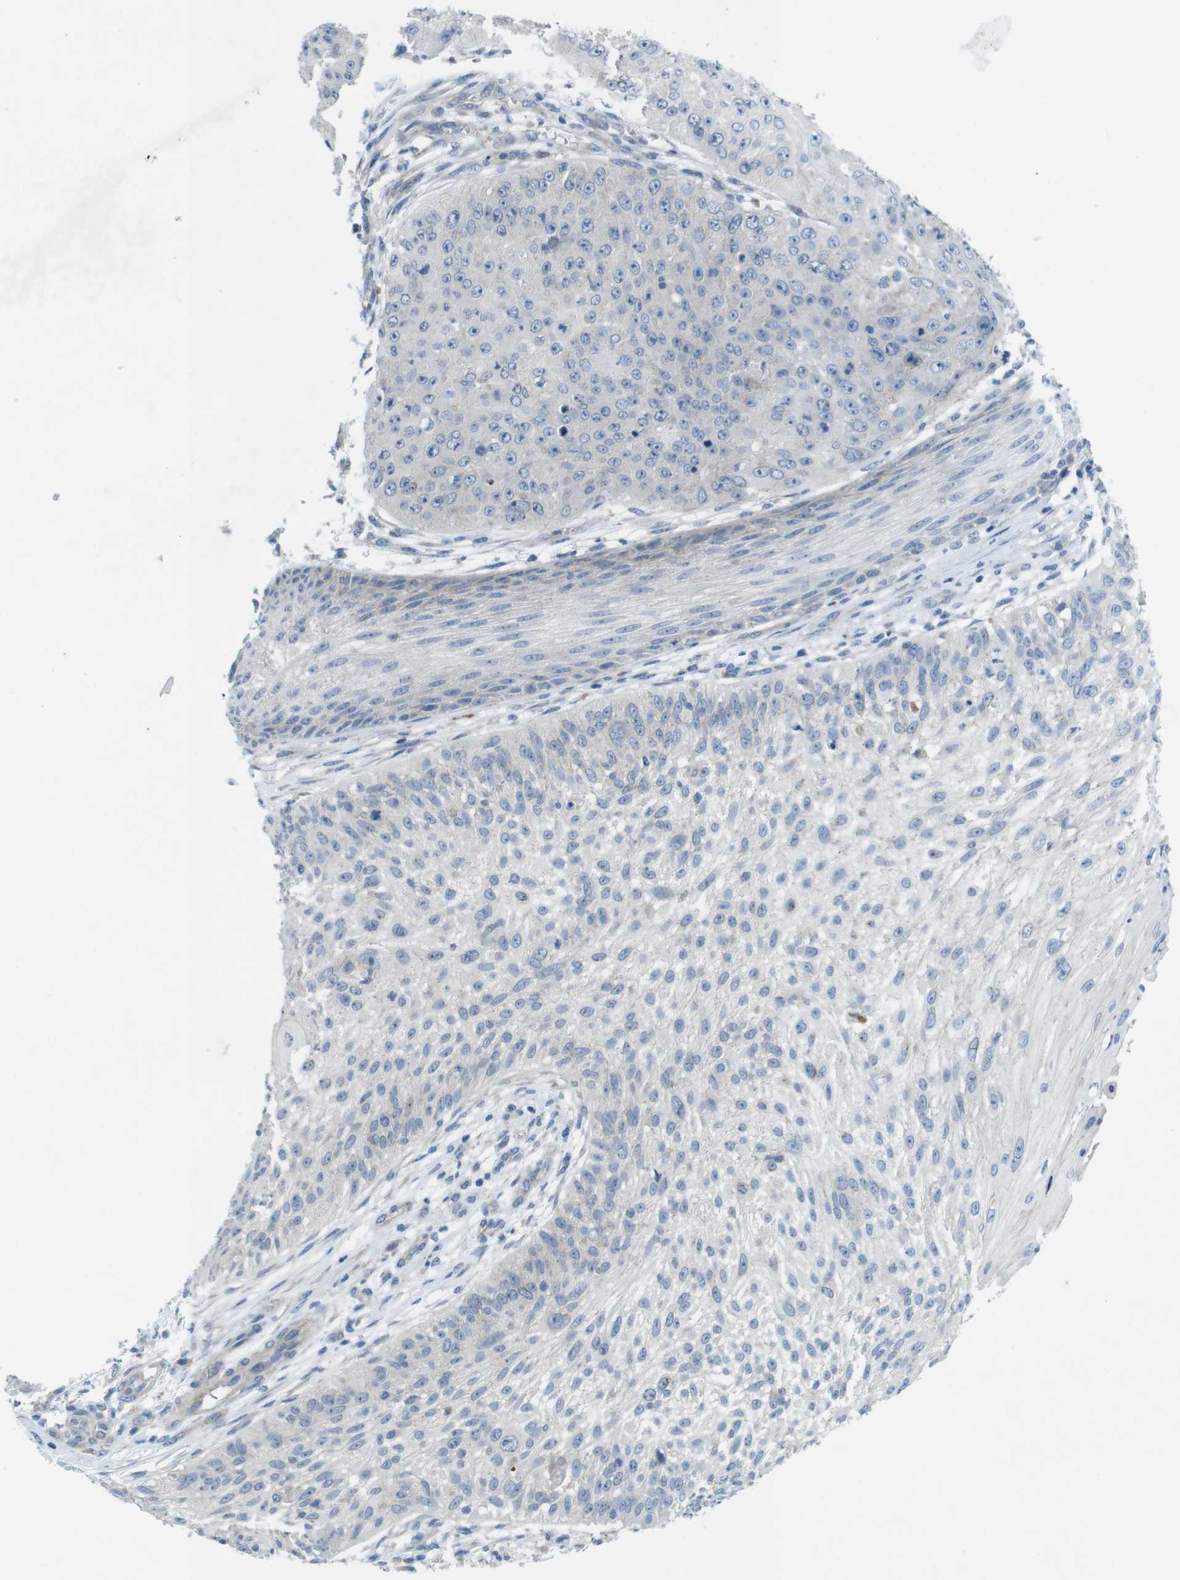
{"staining": {"intensity": "negative", "quantity": "none", "location": "none"}, "tissue": "skin cancer", "cell_type": "Tumor cells", "image_type": "cancer", "snomed": [{"axis": "morphology", "description": "Squamous cell carcinoma, NOS"}, {"axis": "topography", "description": "Skin"}], "caption": "Tumor cells are negative for protein expression in human squamous cell carcinoma (skin).", "gene": "TYW1", "patient": {"sex": "female", "age": 80}}